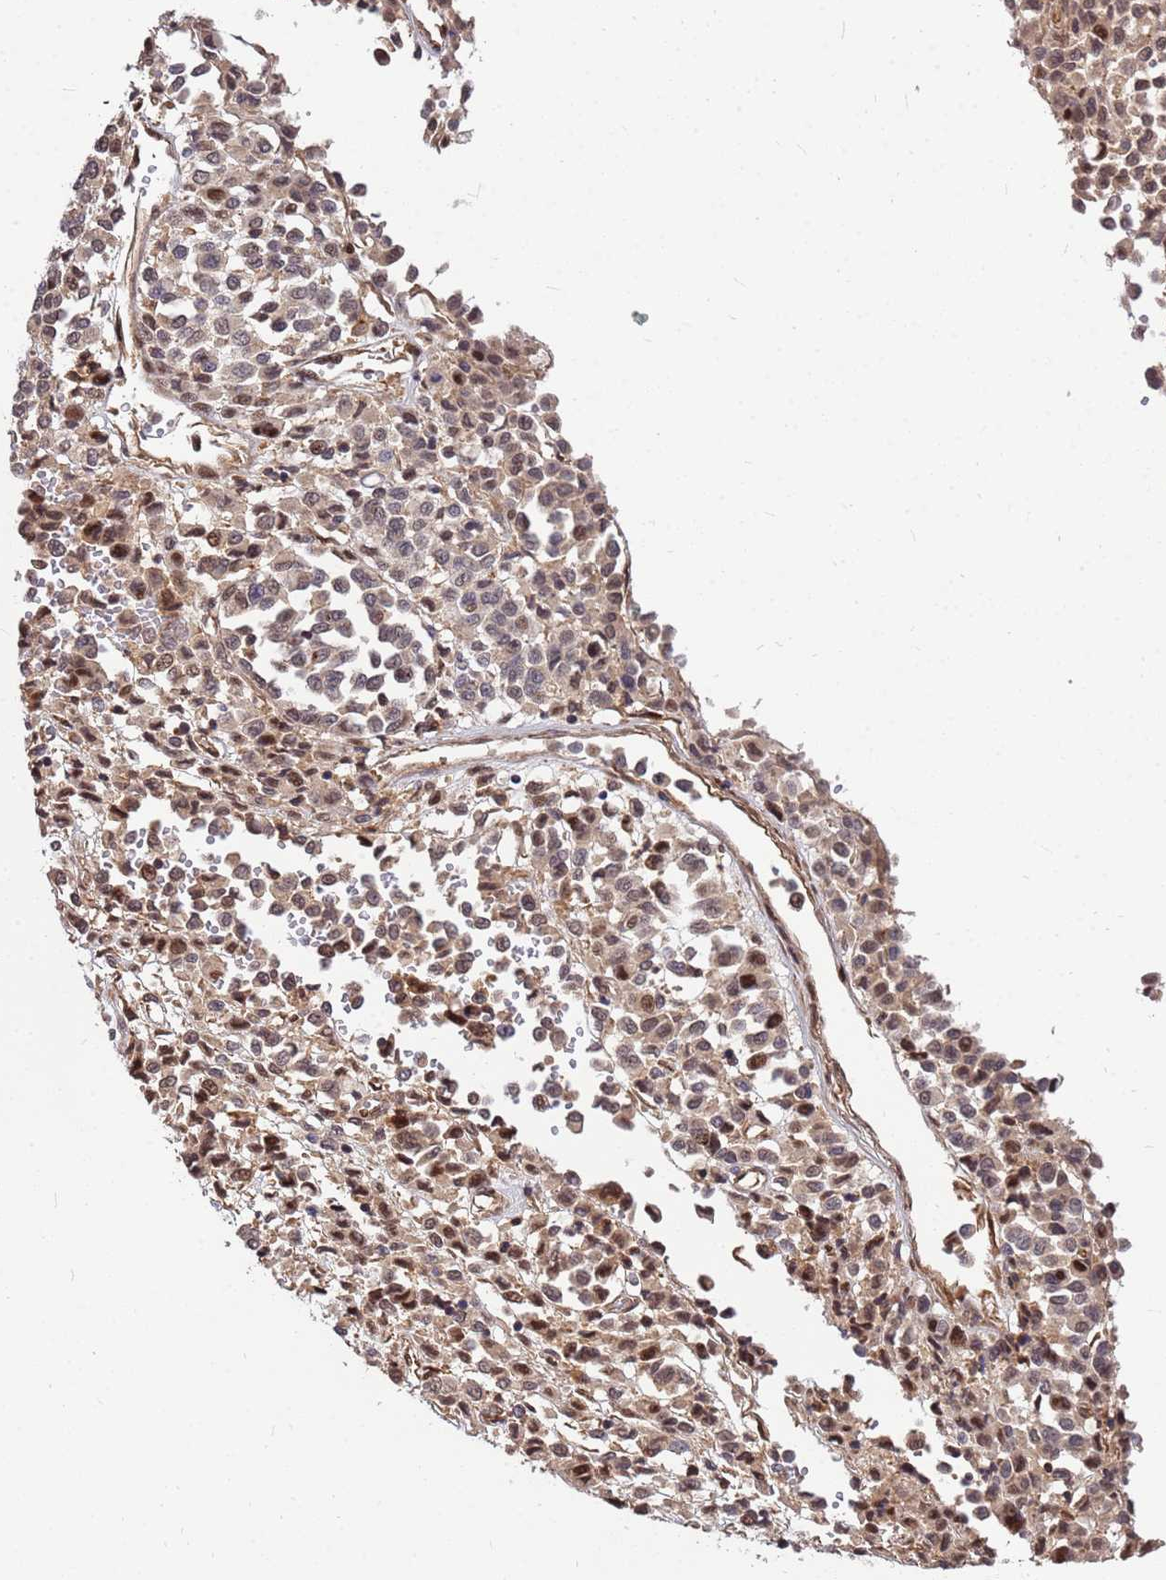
{"staining": {"intensity": "weak", "quantity": ">75%", "location": "cytoplasmic/membranous,nuclear"}, "tissue": "melanoma", "cell_type": "Tumor cells", "image_type": "cancer", "snomed": [{"axis": "morphology", "description": "Malignant melanoma, Metastatic site"}, {"axis": "topography", "description": "Pancreas"}], "caption": "The immunohistochemical stain shows weak cytoplasmic/membranous and nuclear staining in tumor cells of melanoma tissue. (DAB = brown stain, brightfield microscopy at high magnification).", "gene": "DUS4L", "patient": {"sex": "female", "age": 30}}